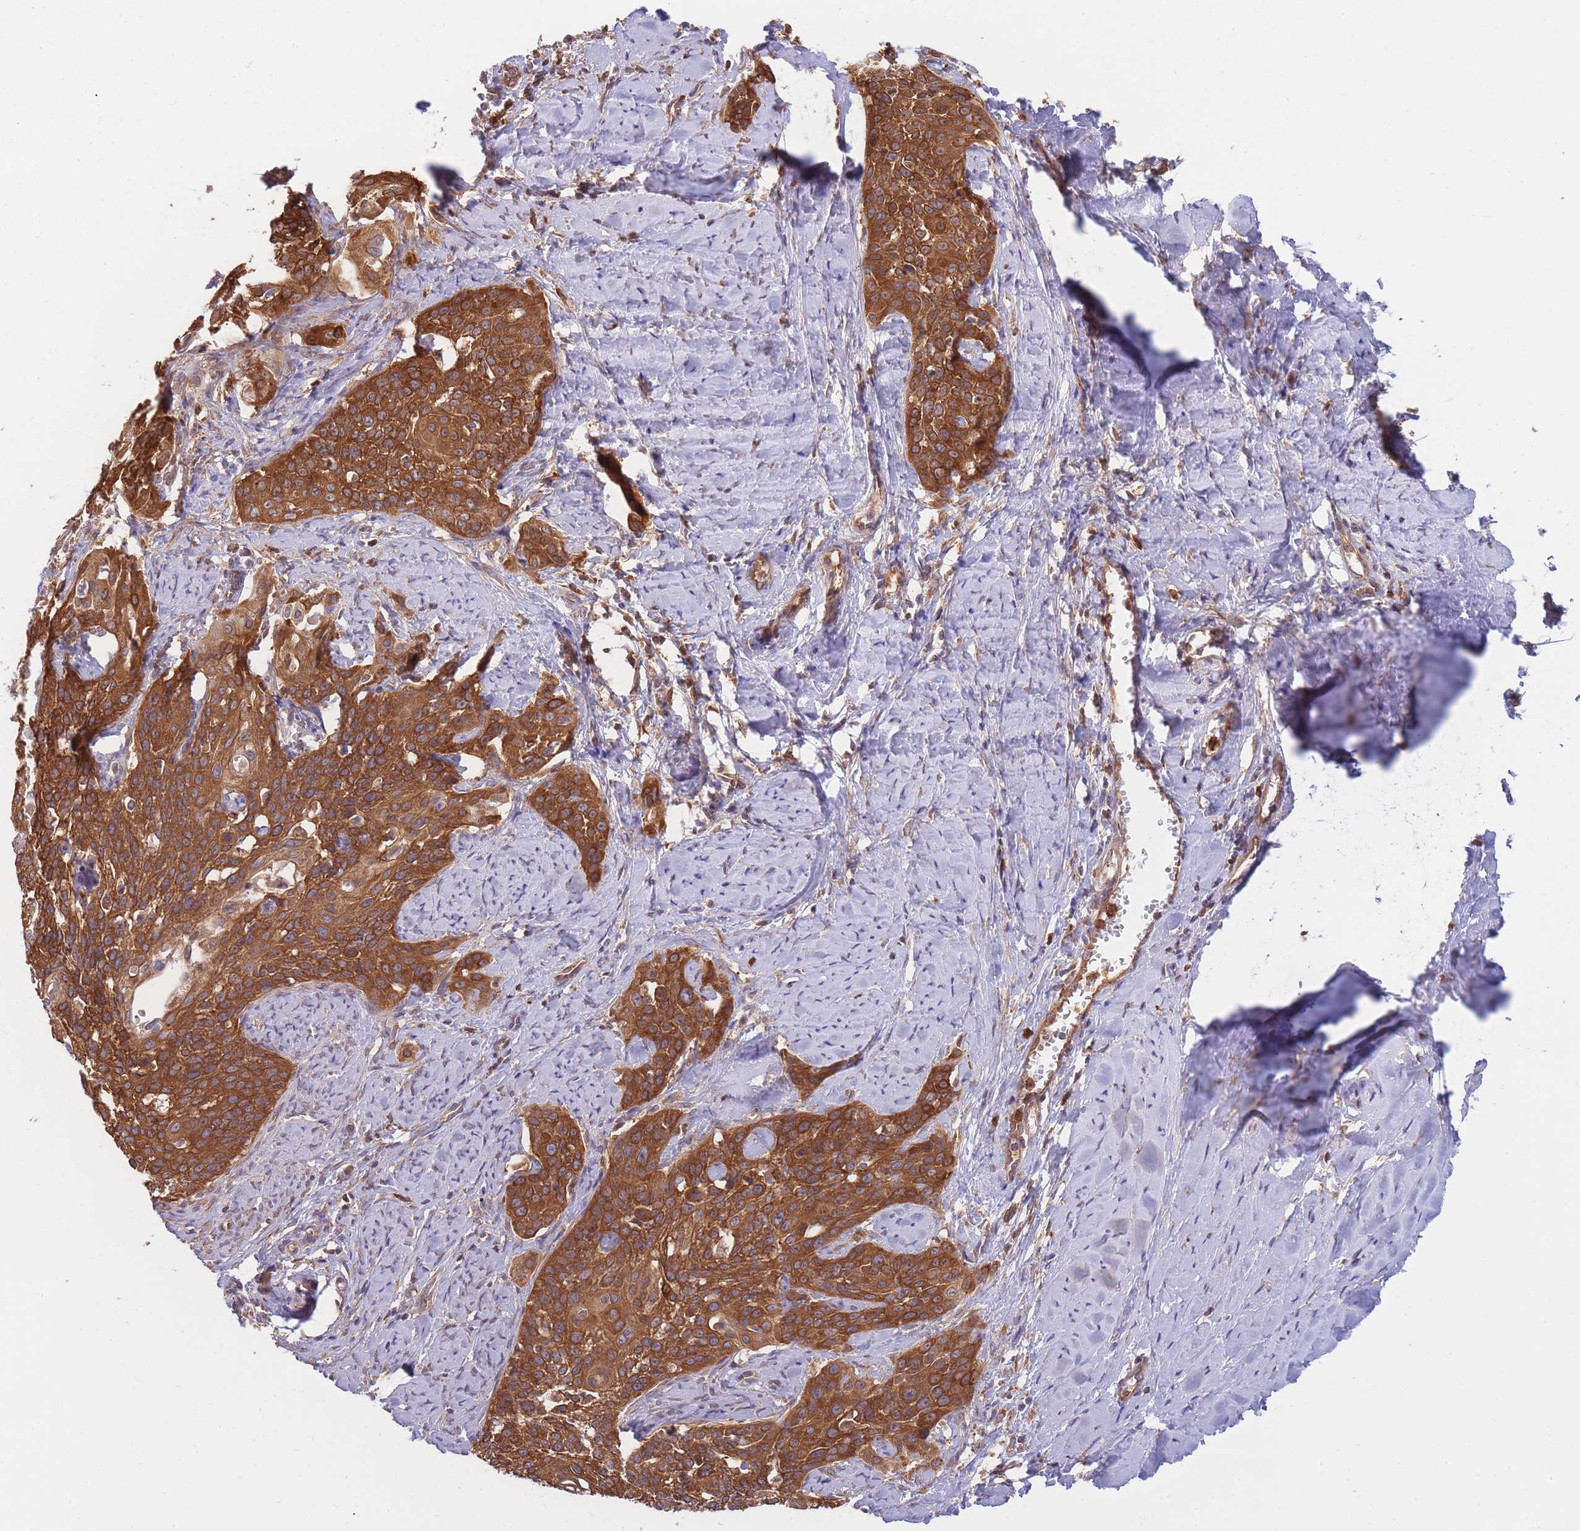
{"staining": {"intensity": "strong", "quantity": ">75%", "location": "cytoplasmic/membranous"}, "tissue": "cervical cancer", "cell_type": "Tumor cells", "image_type": "cancer", "snomed": [{"axis": "morphology", "description": "Squamous cell carcinoma, NOS"}, {"axis": "topography", "description": "Cervix"}], "caption": "DAB (3,3'-diaminobenzidine) immunohistochemical staining of human cervical squamous cell carcinoma shows strong cytoplasmic/membranous protein expression in about >75% of tumor cells.", "gene": "SLC4A9", "patient": {"sex": "female", "age": 44}}